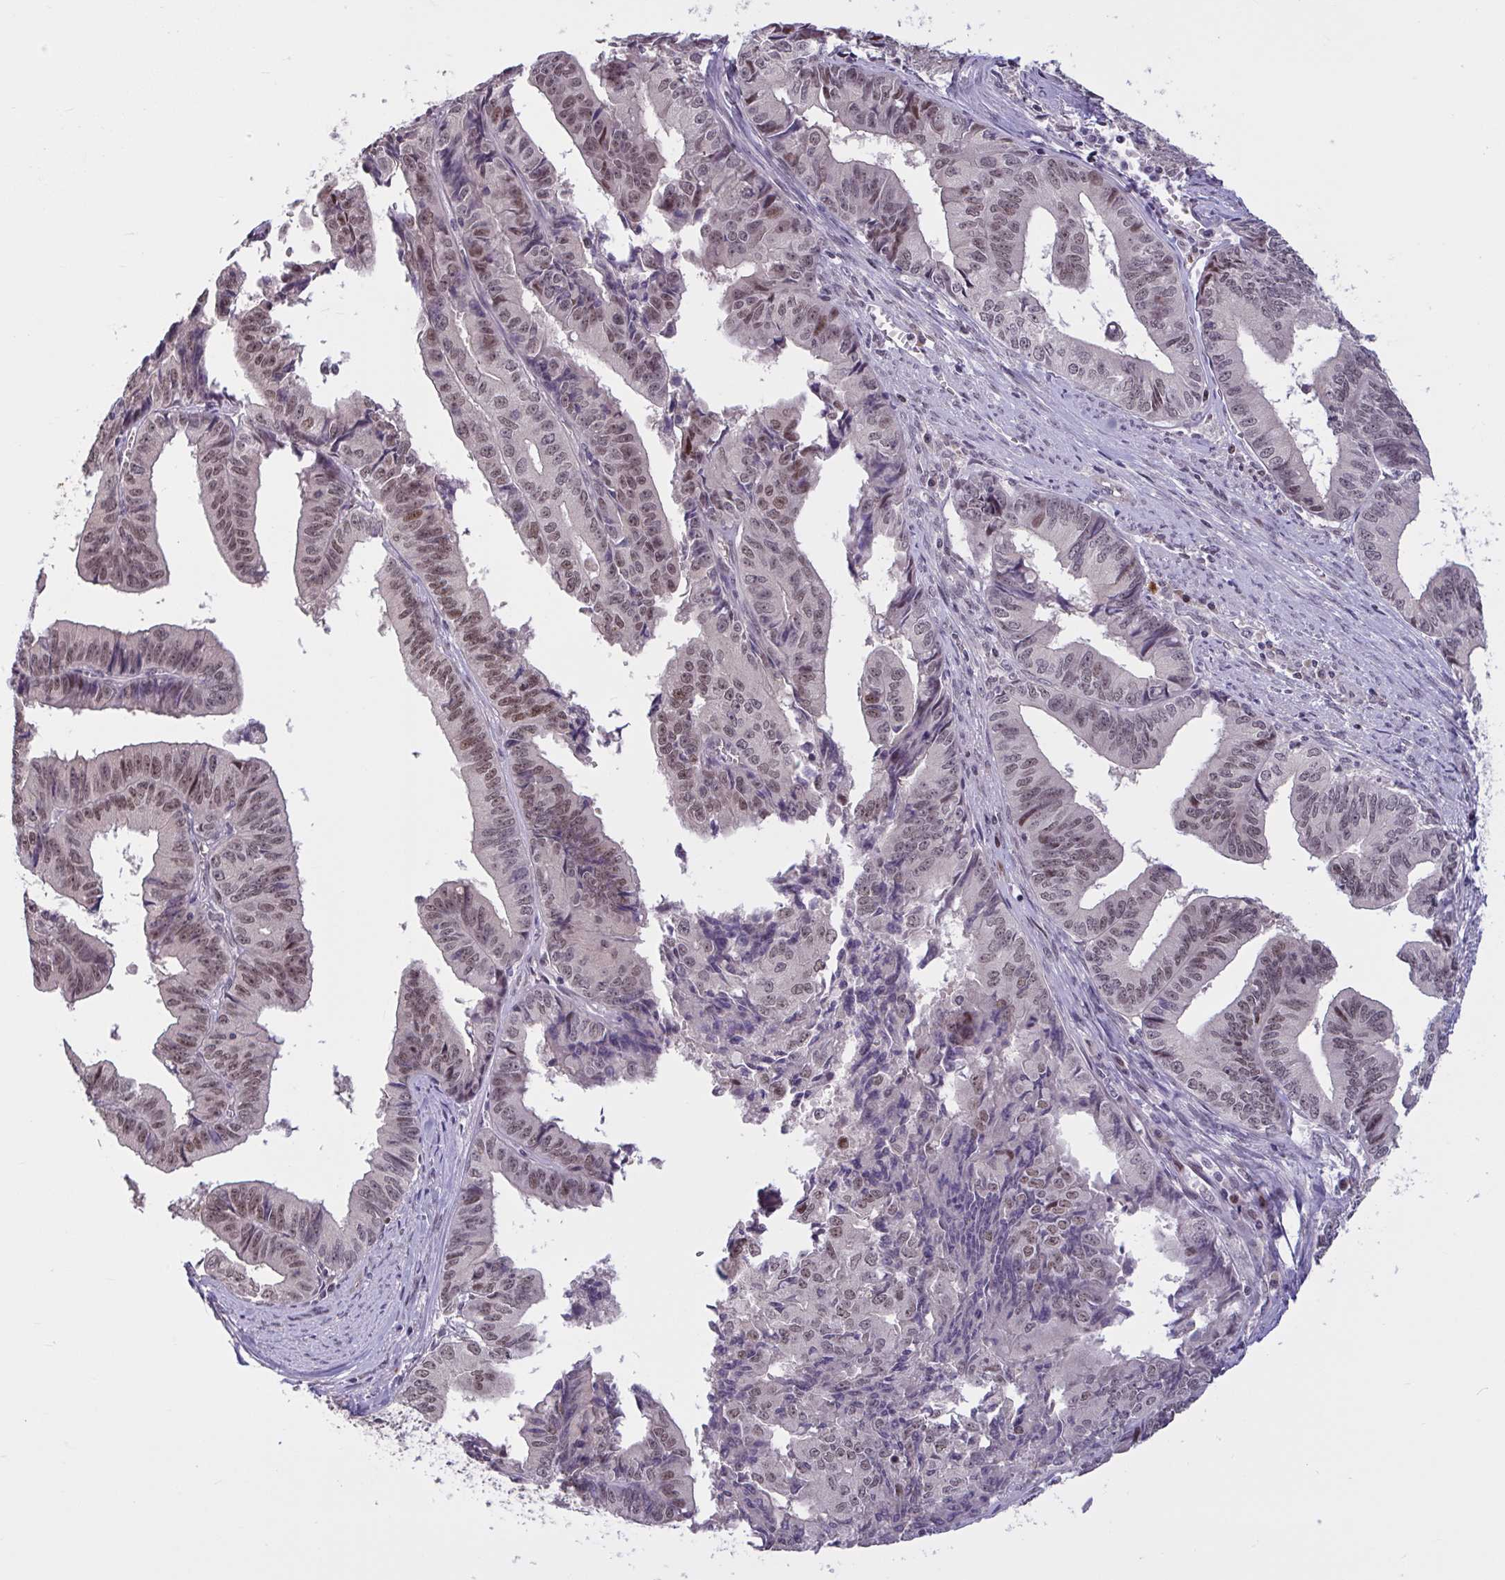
{"staining": {"intensity": "moderate", "quantity": "25%-75%", "location": "nuclear"}, "tissue": "endometrial cancer", "cell_type": "Tumor cells", "image_type": "cancer", "snomed": [{"axis": "morphology", "description": "Adenocarcinoma, NOS"}, {"axis": "topography", "description": "Endometrium"}], "caption": "Human endometrial cancer stained with a brown dye displays moderate nuclear positive staining in approximately 25%-75% of tumor cells.", "gene": "ZNF414", "patient": {"sex": "female", "age": 65}}